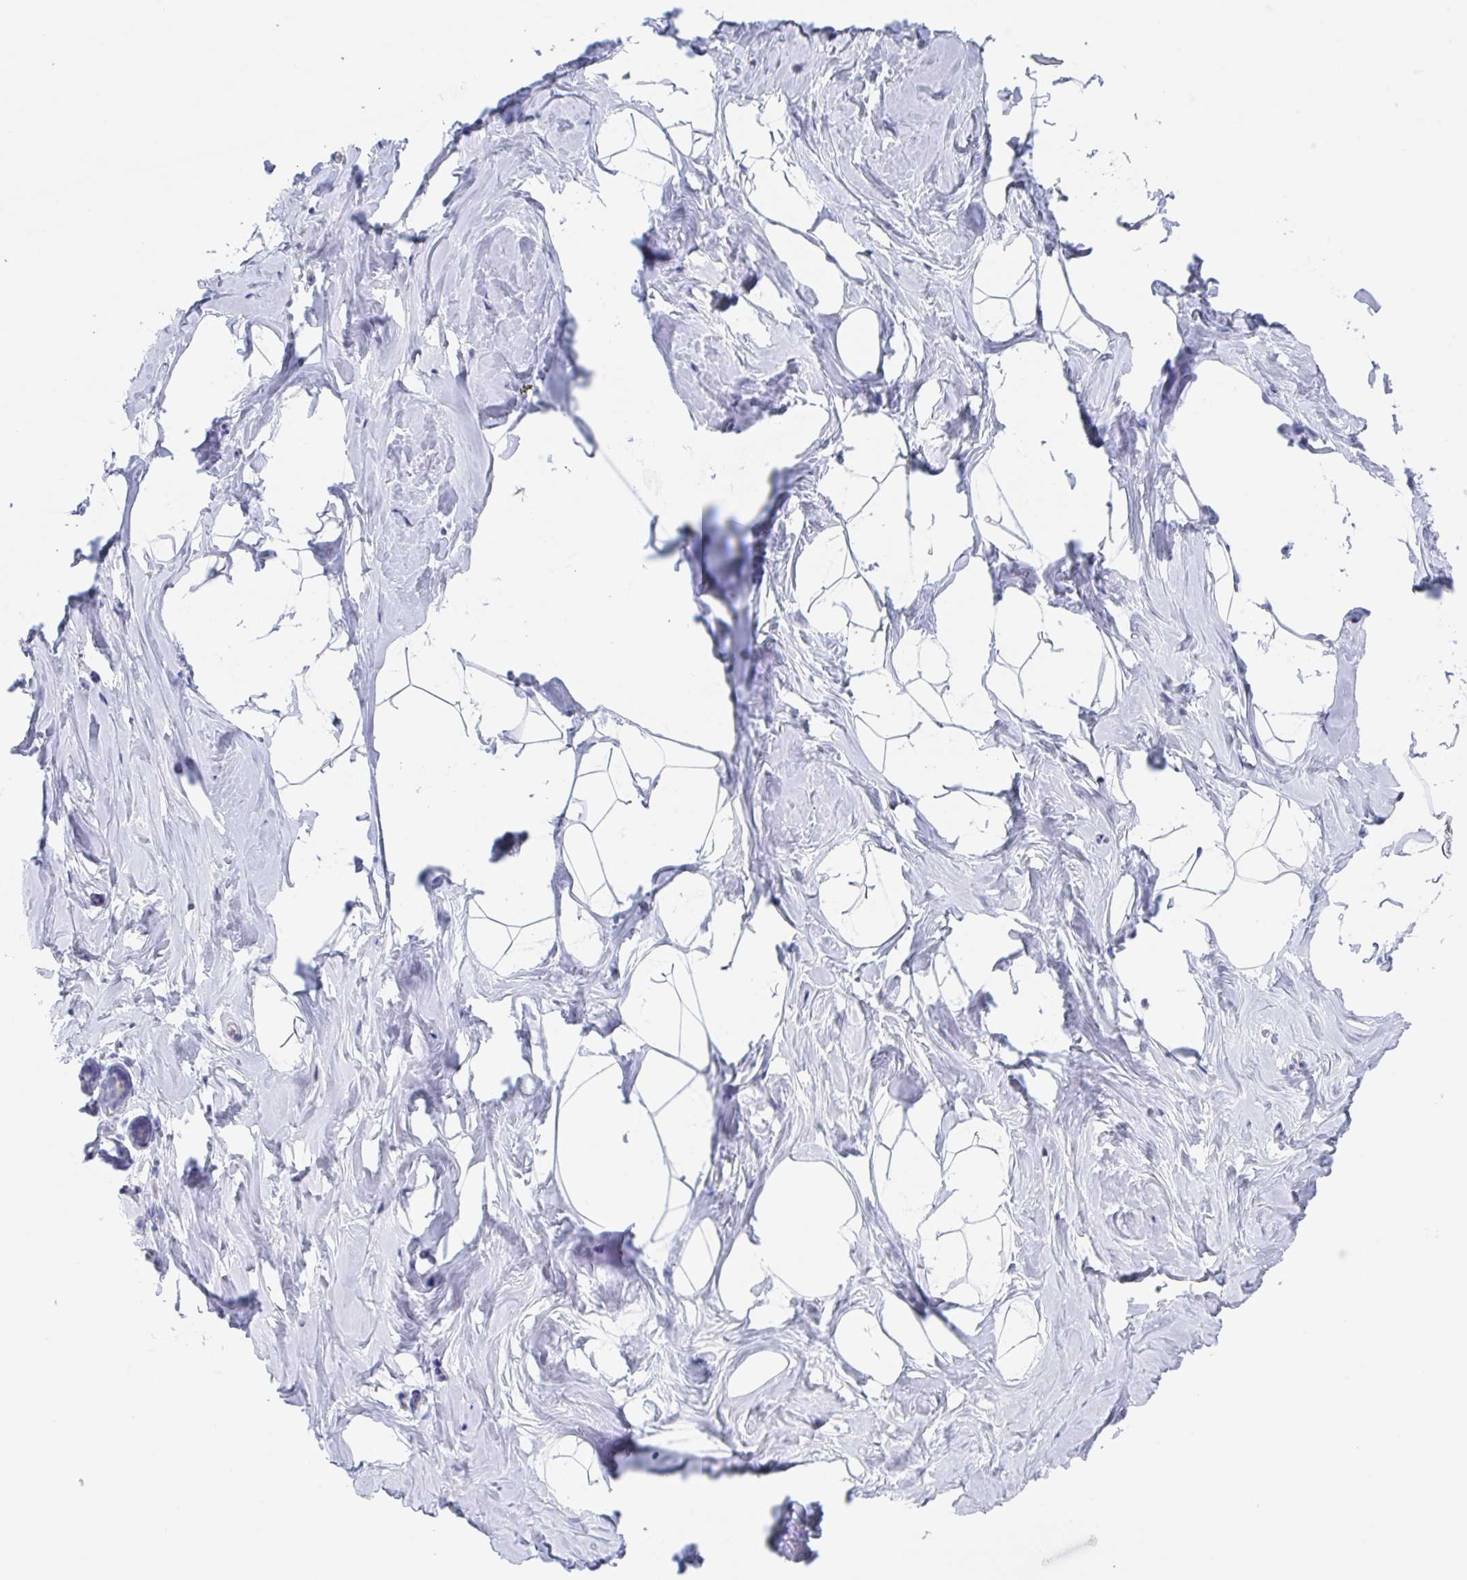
{"staining": {"intensity": "negative", "quantity": "none", "location": "none"}, "tissue": "breast", "cell_type": "Adipocytes", "image_type": "normal", "snomed": [{"axis": "morphology", "description": "Normal tissue, NOS"}, {"axis": "topography", "description": "Breast"}], "caption": "This is an IHC histopathology image of benign breast. There is no staining in adipocytes.", "gene": "NOXRED1", "patient": {"sex": "female", "age": 32}}